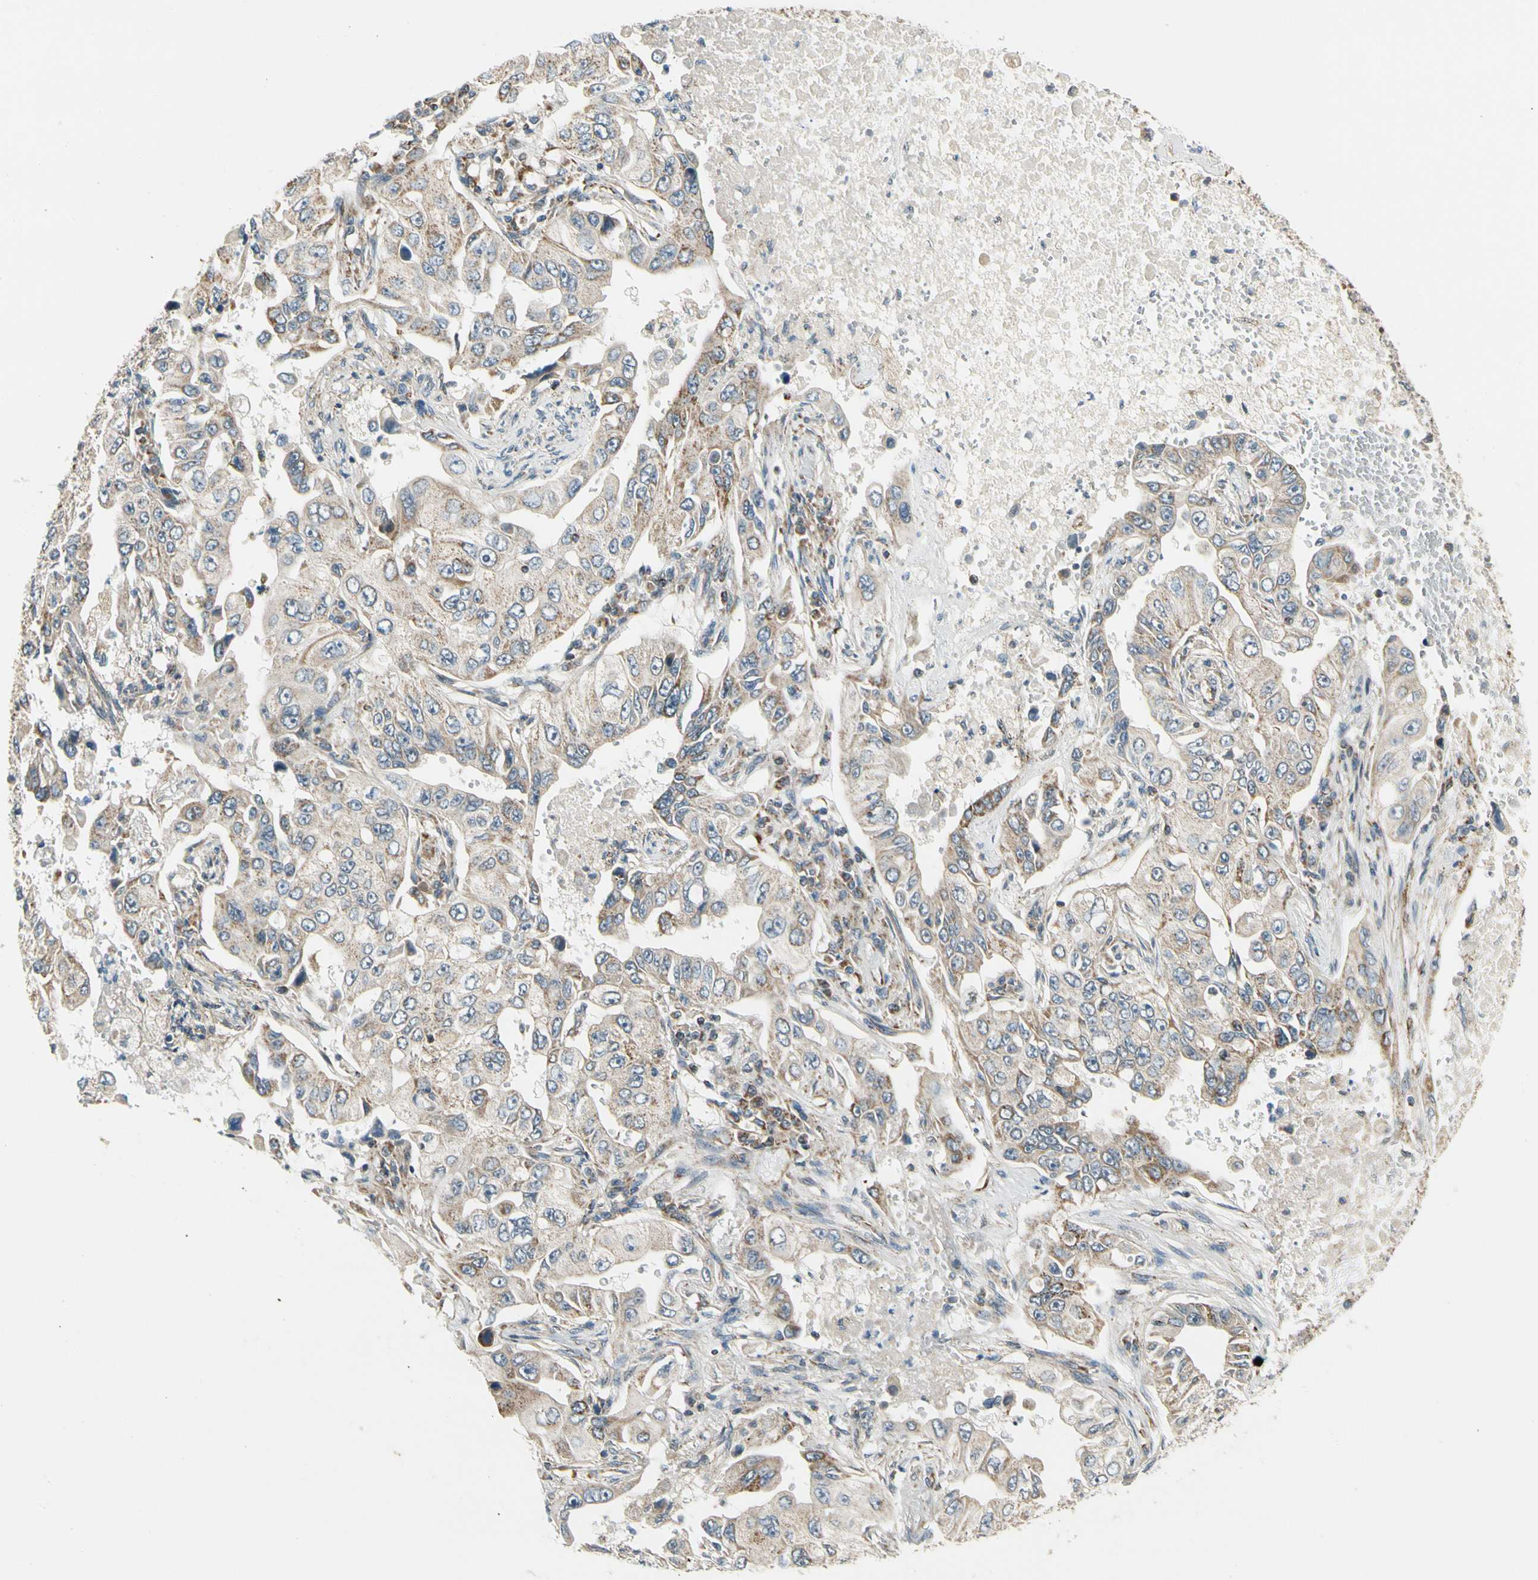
{"staining": {"intensity": "weak", "quantity": "25%-75%", "location": "cytoplasmic/membranous"}, "tissue": "lung cancer", "cell_type": "Tumor cells", "image_type": "cancer", "snomed": [{"axis": "morphology", "description": "Adenocarcinoma, NOS"}, {"axis": "topography", "description": "Lung"}], "caption": "Weak cytoplasmic/membranous protein staining is identified in about 25%-75% of tumor cells in lung cancer (adenocarcinoma). Using DAB (brown) and hematoxylin (blue) stains, captured at high magnification using brightfield microscopy.", "gene": "EPHB3", "patient": {"sex": "male", "age": 84}}